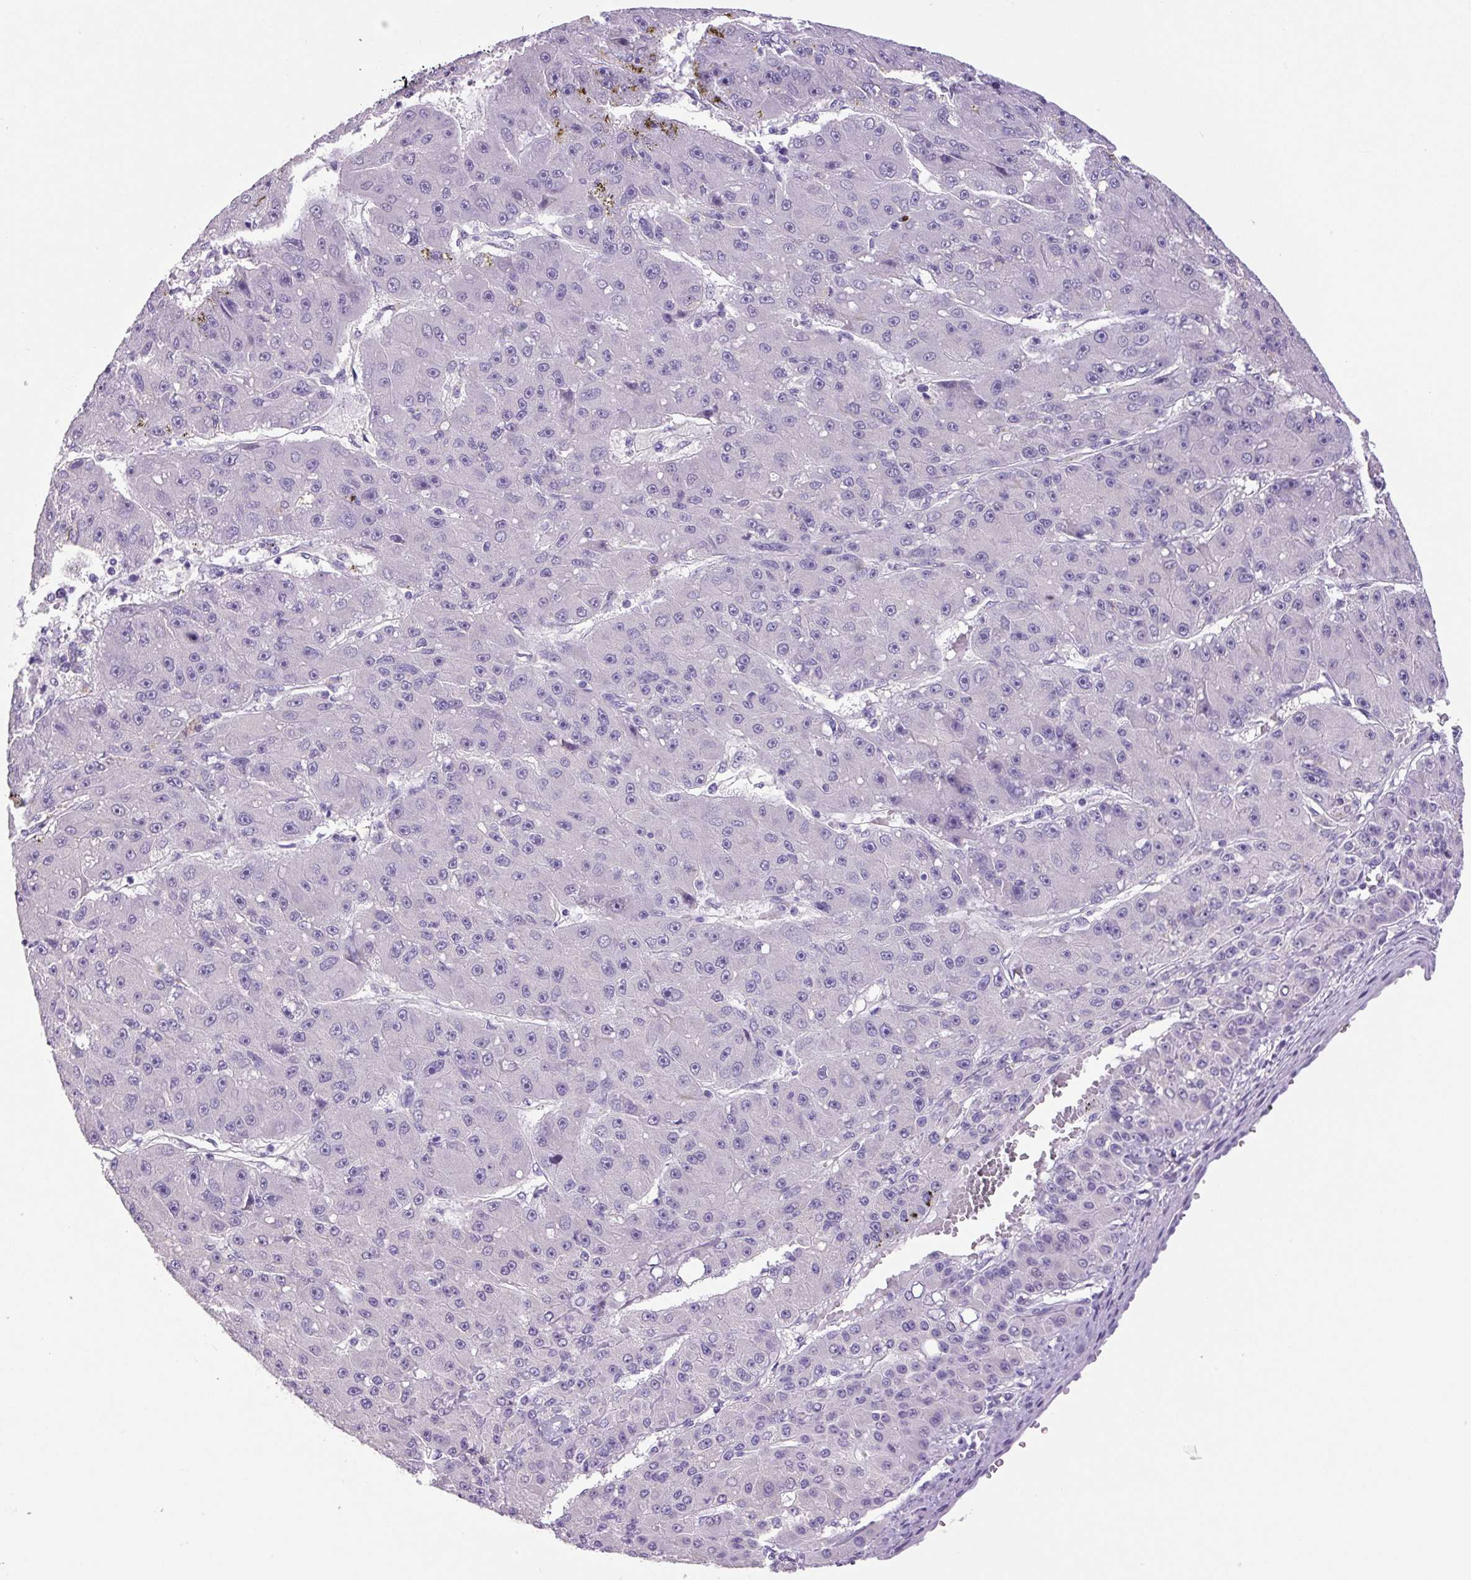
{"staining": {"intensity": "negative", "quantity": "none", "location": "none"}, "tissue": "liver cancer", "cell_type": "Tumor cells", "image_type": "cancer", "snomed": [{"axis": "morphology", "description": "Carcinoma, Hepatocellular, NOS"}, {"axis": "topography", "description": "Liver"}], "caption": "High magnification brightfield microscopy of liver hepatocellular carcinoma stained with DAB (brown) and counterstained with hematoxylin (blue): tumor cells show no significant expression.", "gene": "CHGA", "patient": {"sex": "male", "age": 67}}